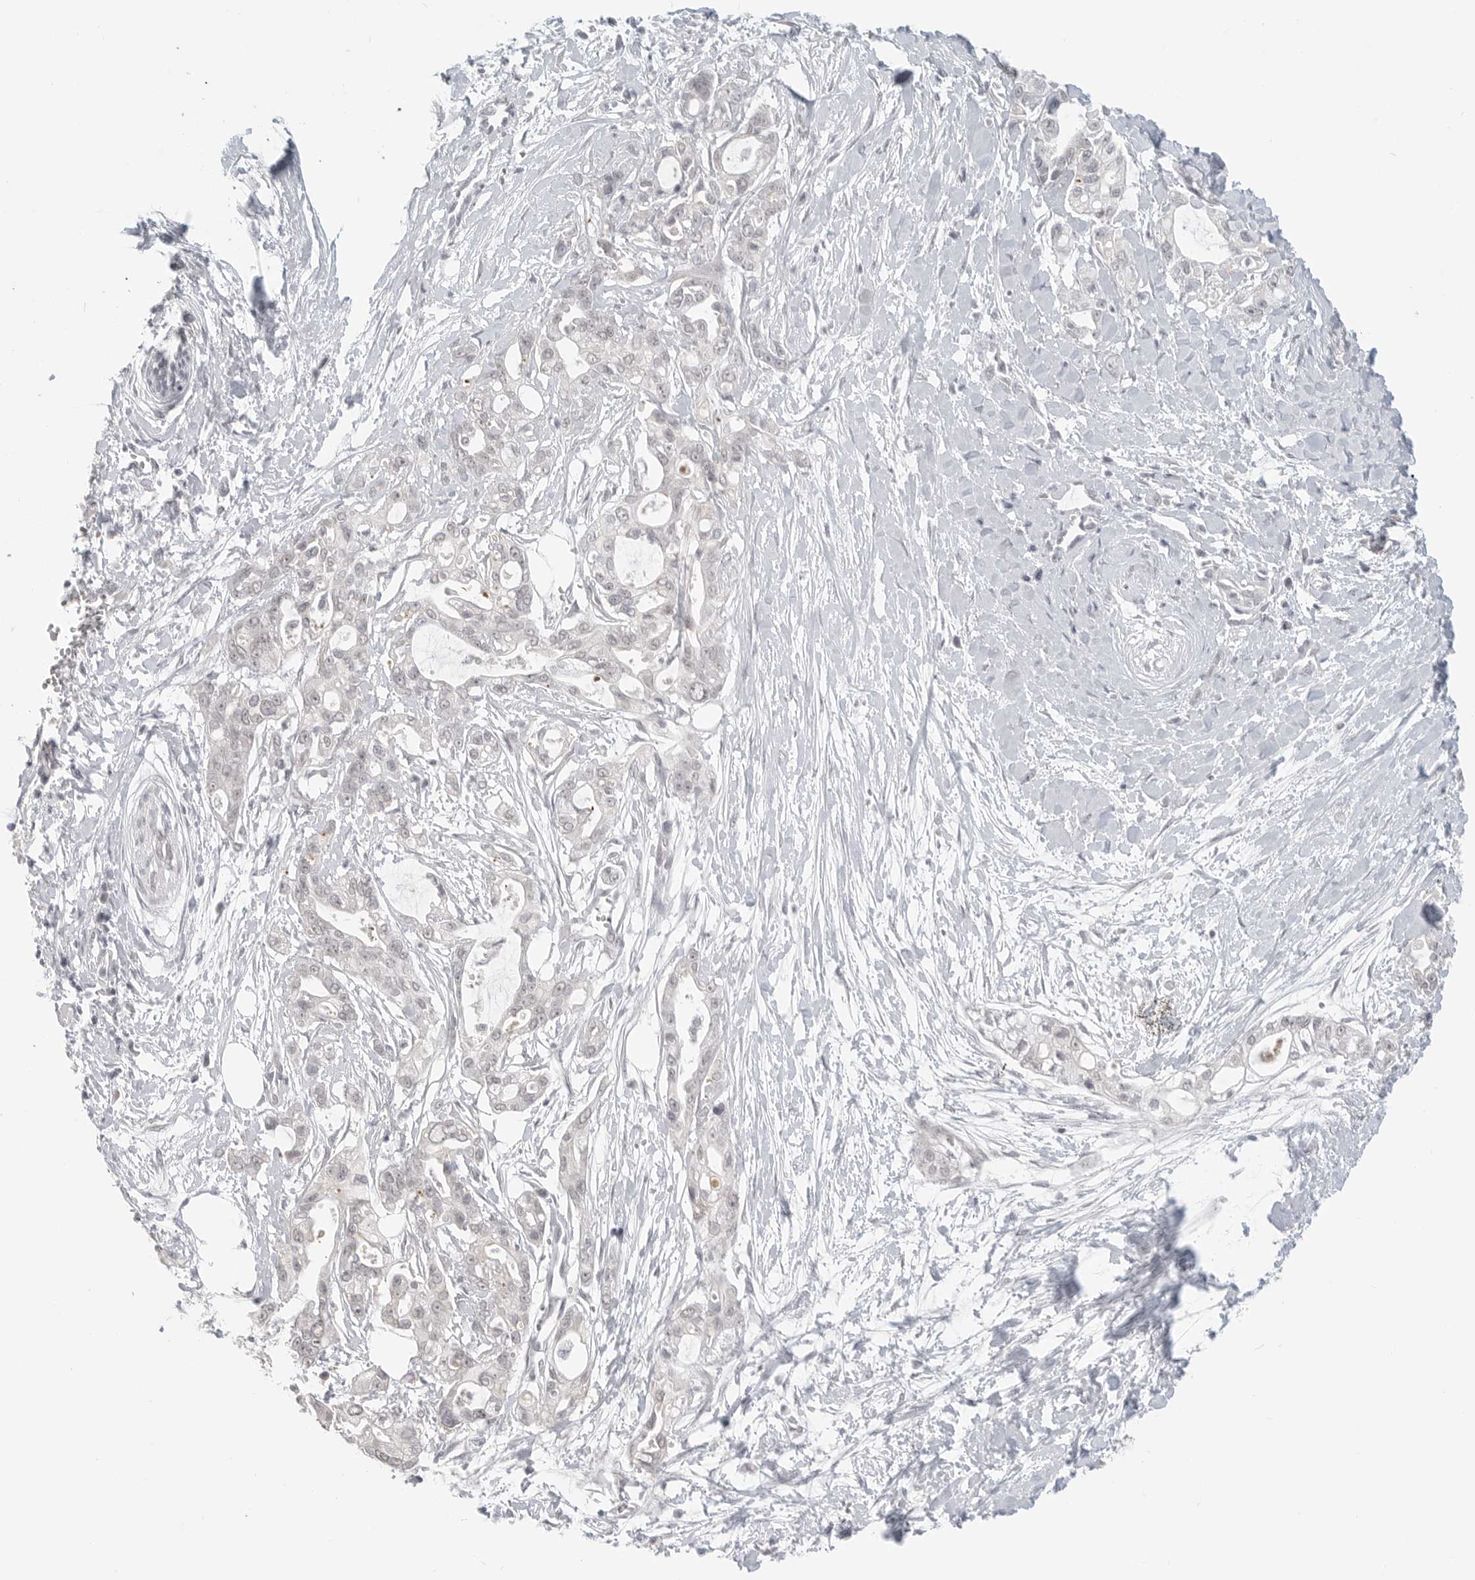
{"staining": {"intensity": "negative", "quantity": "none", "location": "none"}, "tissue": "pancreatic cancer", "cell_type": "Tumor cells", "image_type": "cancer", "snomed": [{"axis": "morphology", "description": "Adenocarcinoma, NOS"}, {"axis": "topography", "description": "Pancreas"}], "caption": "Immunohistochemistry of human pancreatic cancer demonstrates no expression in tumor cells.", "gene": "KLK11", "patient": {"sex": "male", "age": 68}}